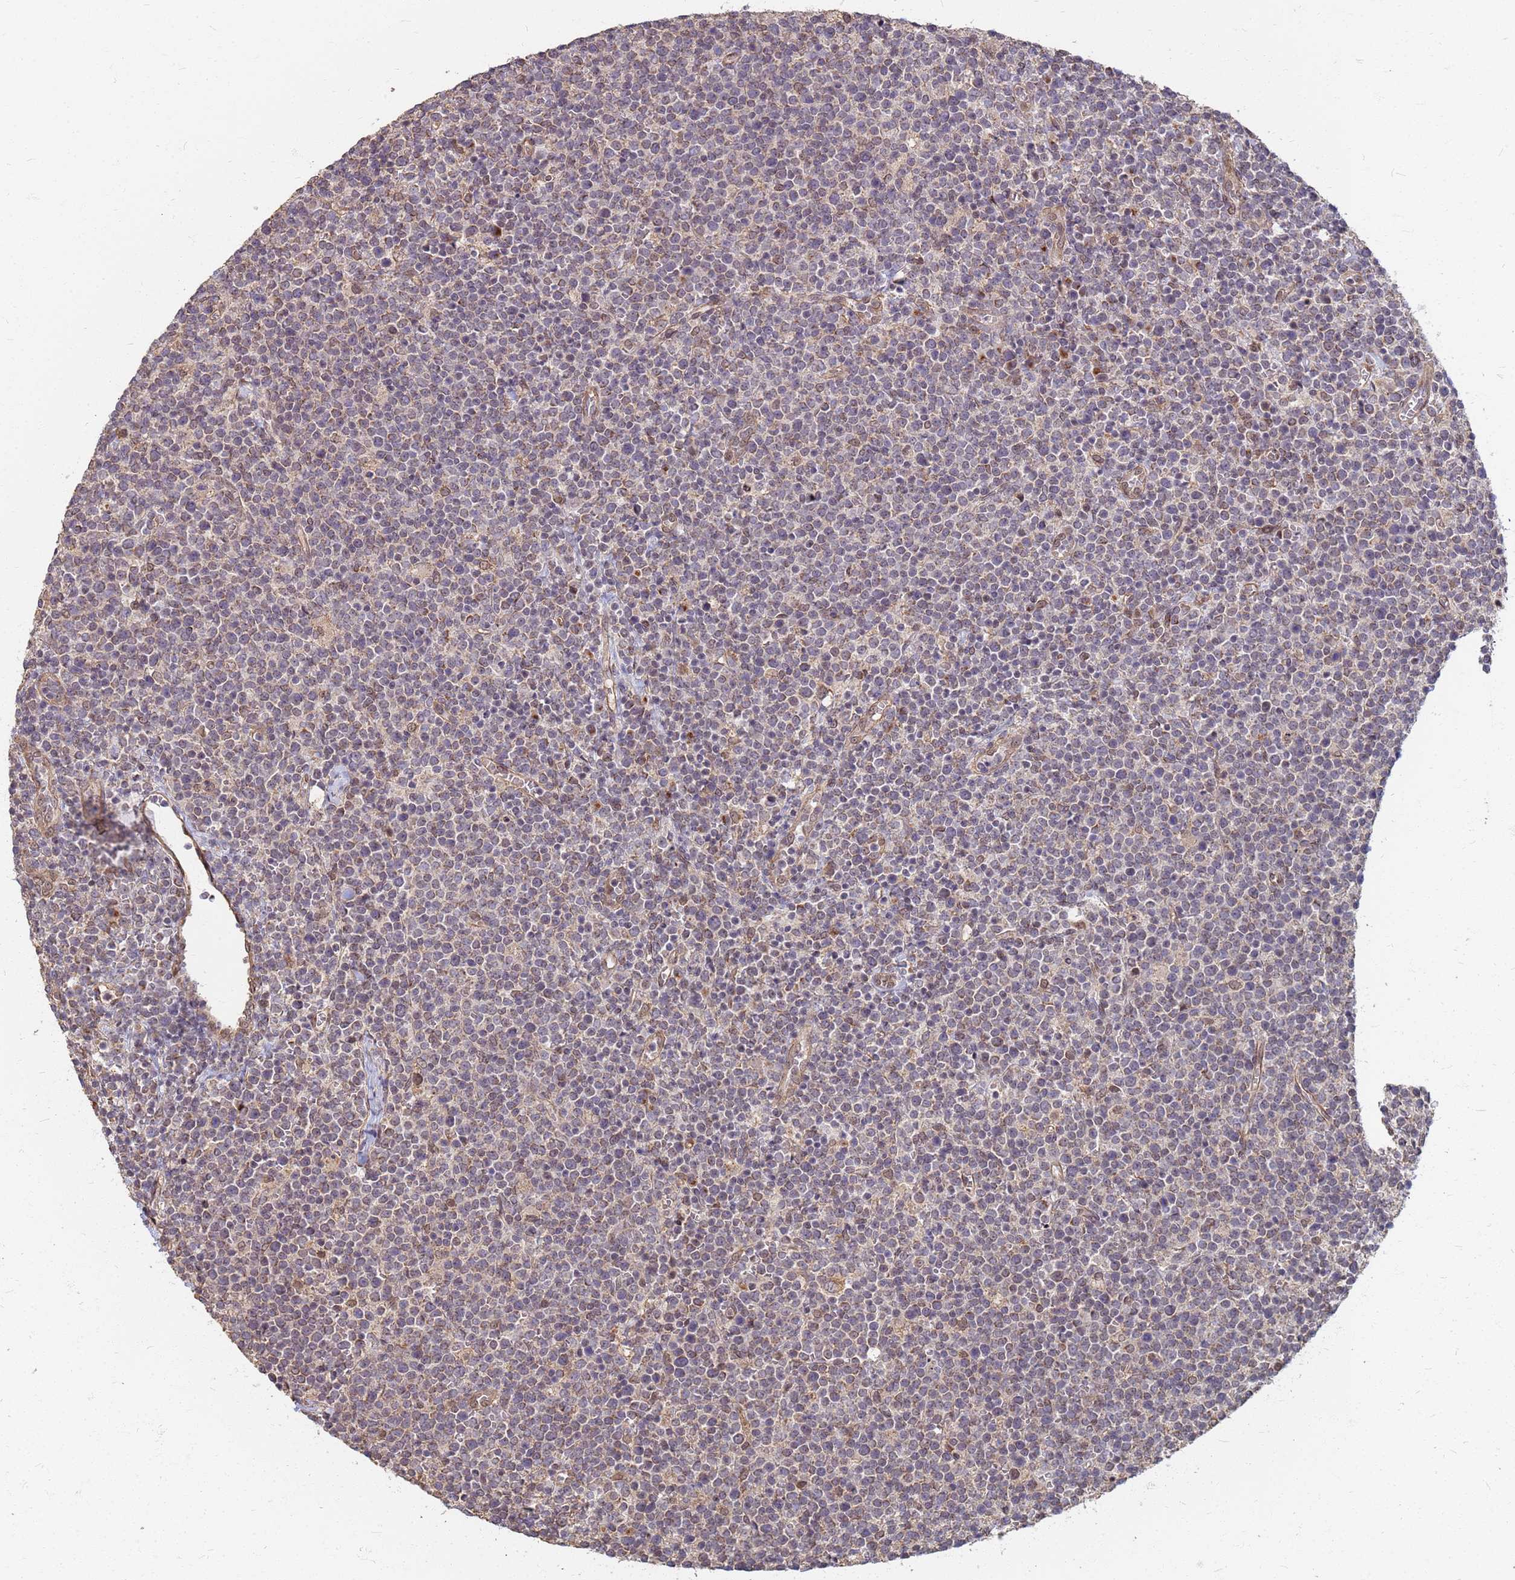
{"staining": {"intensity": "weak", "quantity": "25%-75%", "location": "nuclear"}, "tissue": "lymphoma", "cell_type": "Tumor cells", "image_type": "cancer", "snomed": [{"axis": "morphology", "description": "Malignant lymphoma, non-Hodgkin's type, High grade"}, {"axis": "topography", "description": "Lymph node"}], "caption": "DAB (3,3'-diaminobenzidine) immunohistochemical staining of malignant lymphoma, non-Hodgkin's type (high-grade) shows weak nuclear protein positivity in approximately 25%-75% of tumor cells. The staining was performed using DAB, with brown indicating positive protein expression. Nuclei are stained blue with hematoxylin.", "gene": "ITGB4", "patient": {"sex": "male", "age": 61}}